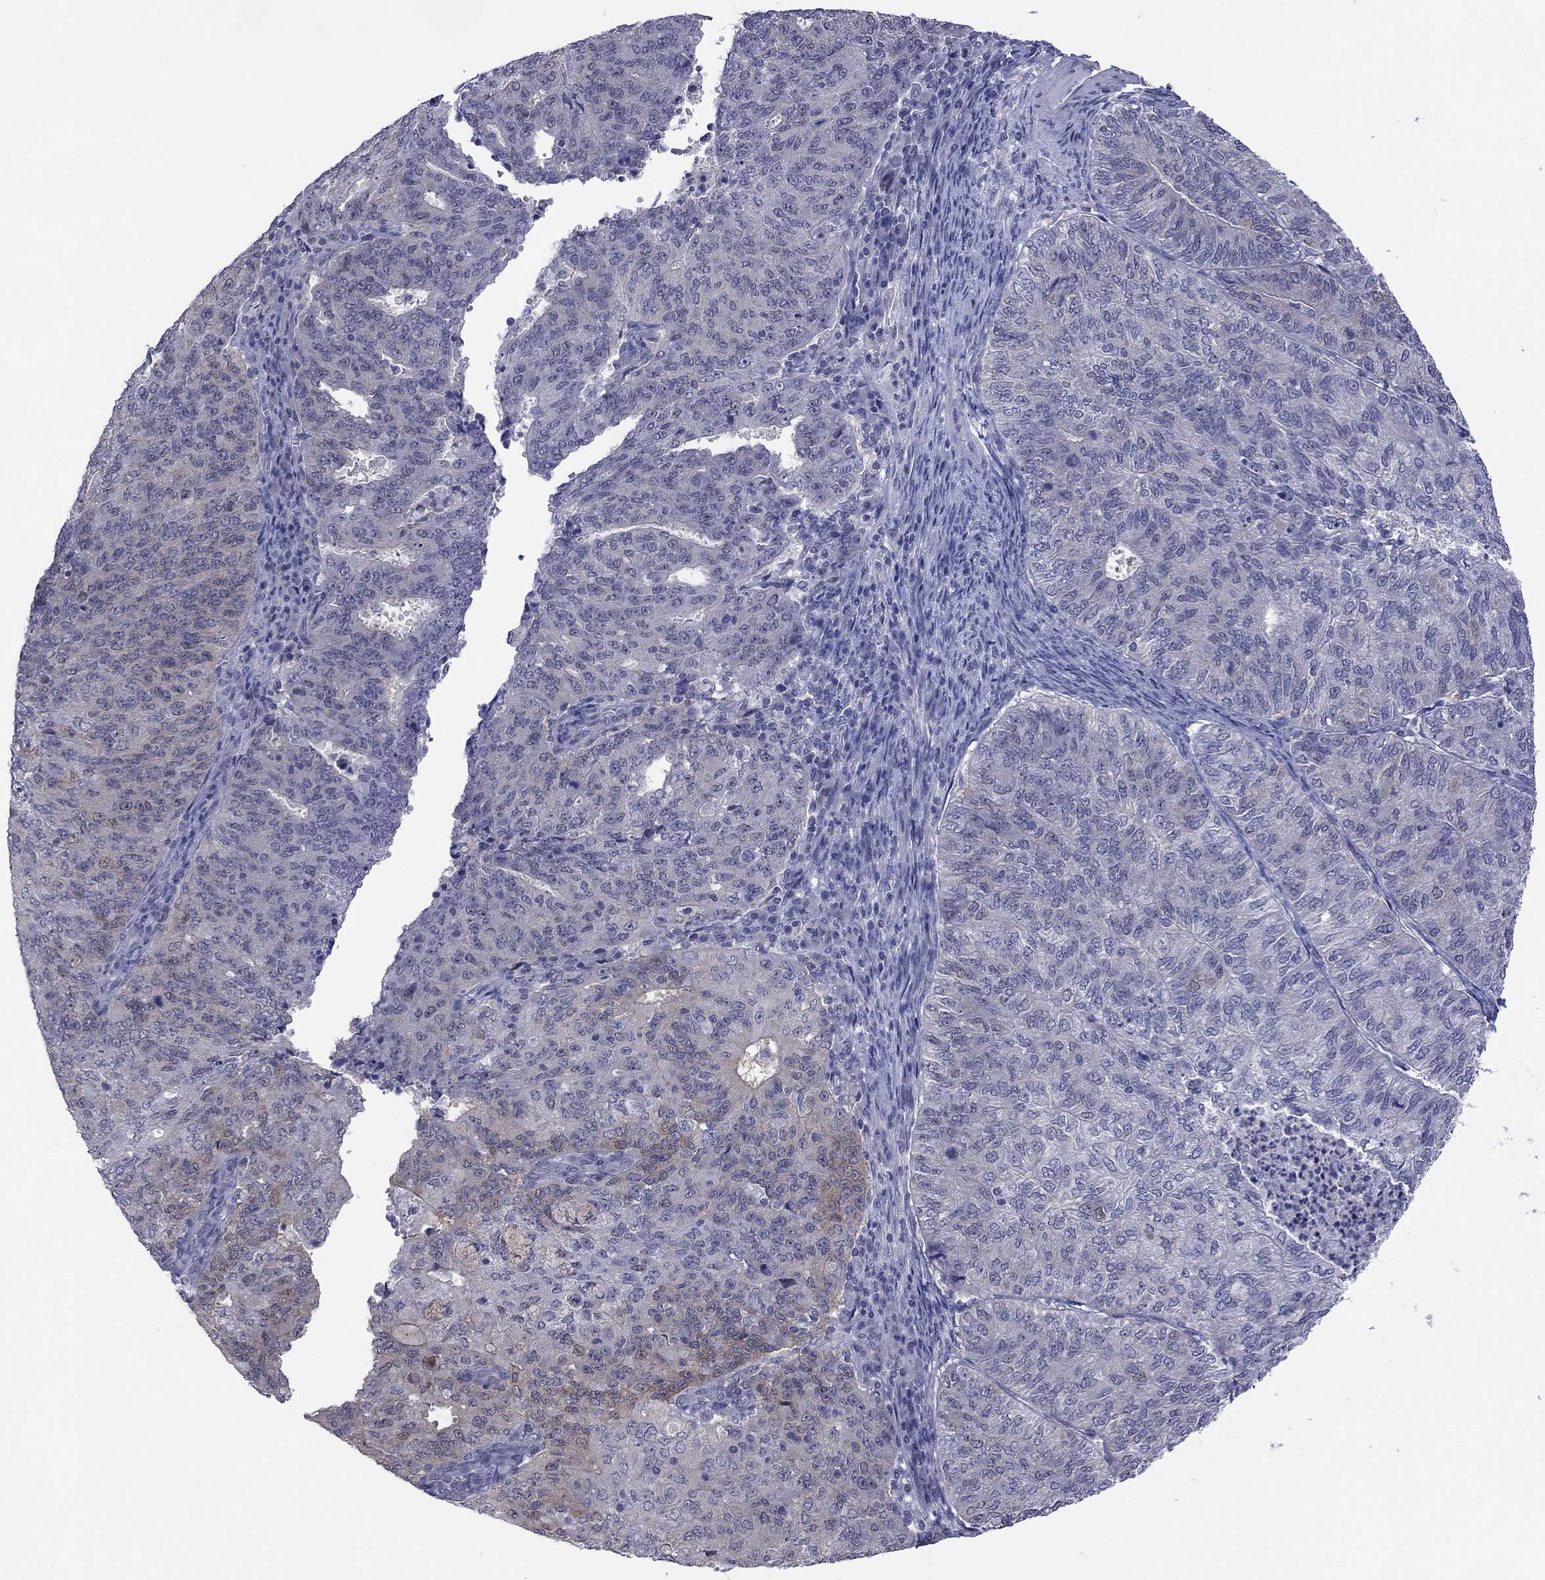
{"staining": {"intensity": "weak", "quantity": "<25%", "location": "cytoplasmic/membranous"}, "tissue": "endometrial cancer", "cell_type": "Tumor cells", "image_type": "cancer", "snomed": [{"axis": "morphology", "description": "Adenocarcinoma, NOS"}, {"axis": "topography", "description": "Endometrium"}], "caption": "IHC micrograph of adenocarcinoma (endometrial) stained for a protein (brown), which shows no staining in tumor cells.", "gene": "POU5F2", "patient": {"sex": "female", "age": 82}}